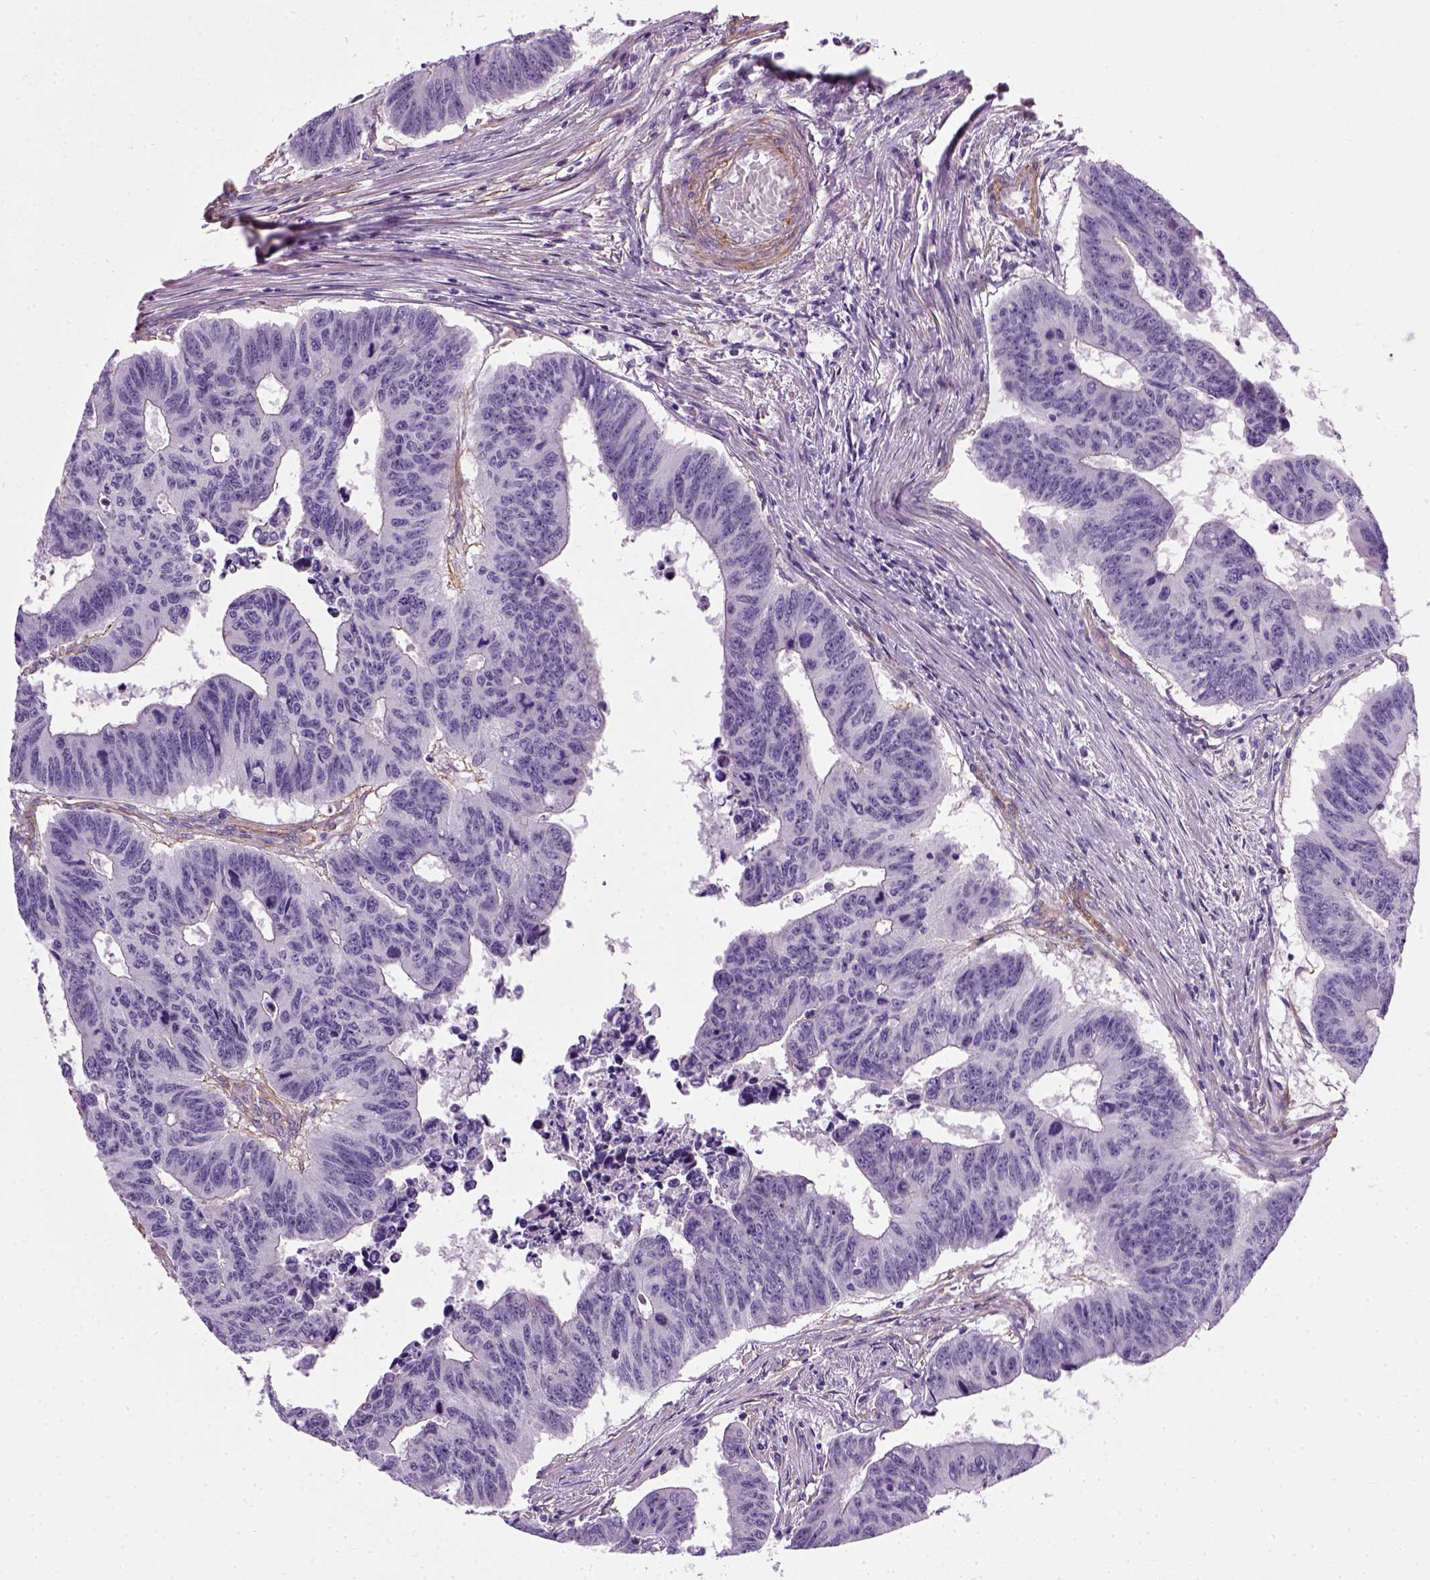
{"staining": {"intensity": "negative", "quantity": "none", "location": "none"}, "tissue": "colorectal cancer", "cell_type": "Tumor cells", "image_type": "cancer", "snomed": [{"axis": "morphology", "description": "Adenocarcinoma, NOS"}, {"axis": "topography", "description": "Rectum"}], "caption": "Immunohistochemistry of colorectal cancer (adenocarcinoma) demonstrates no staining in tumor cells.", "gene": "FAM161A", "patient": {"sex": "female", "age": 85}}